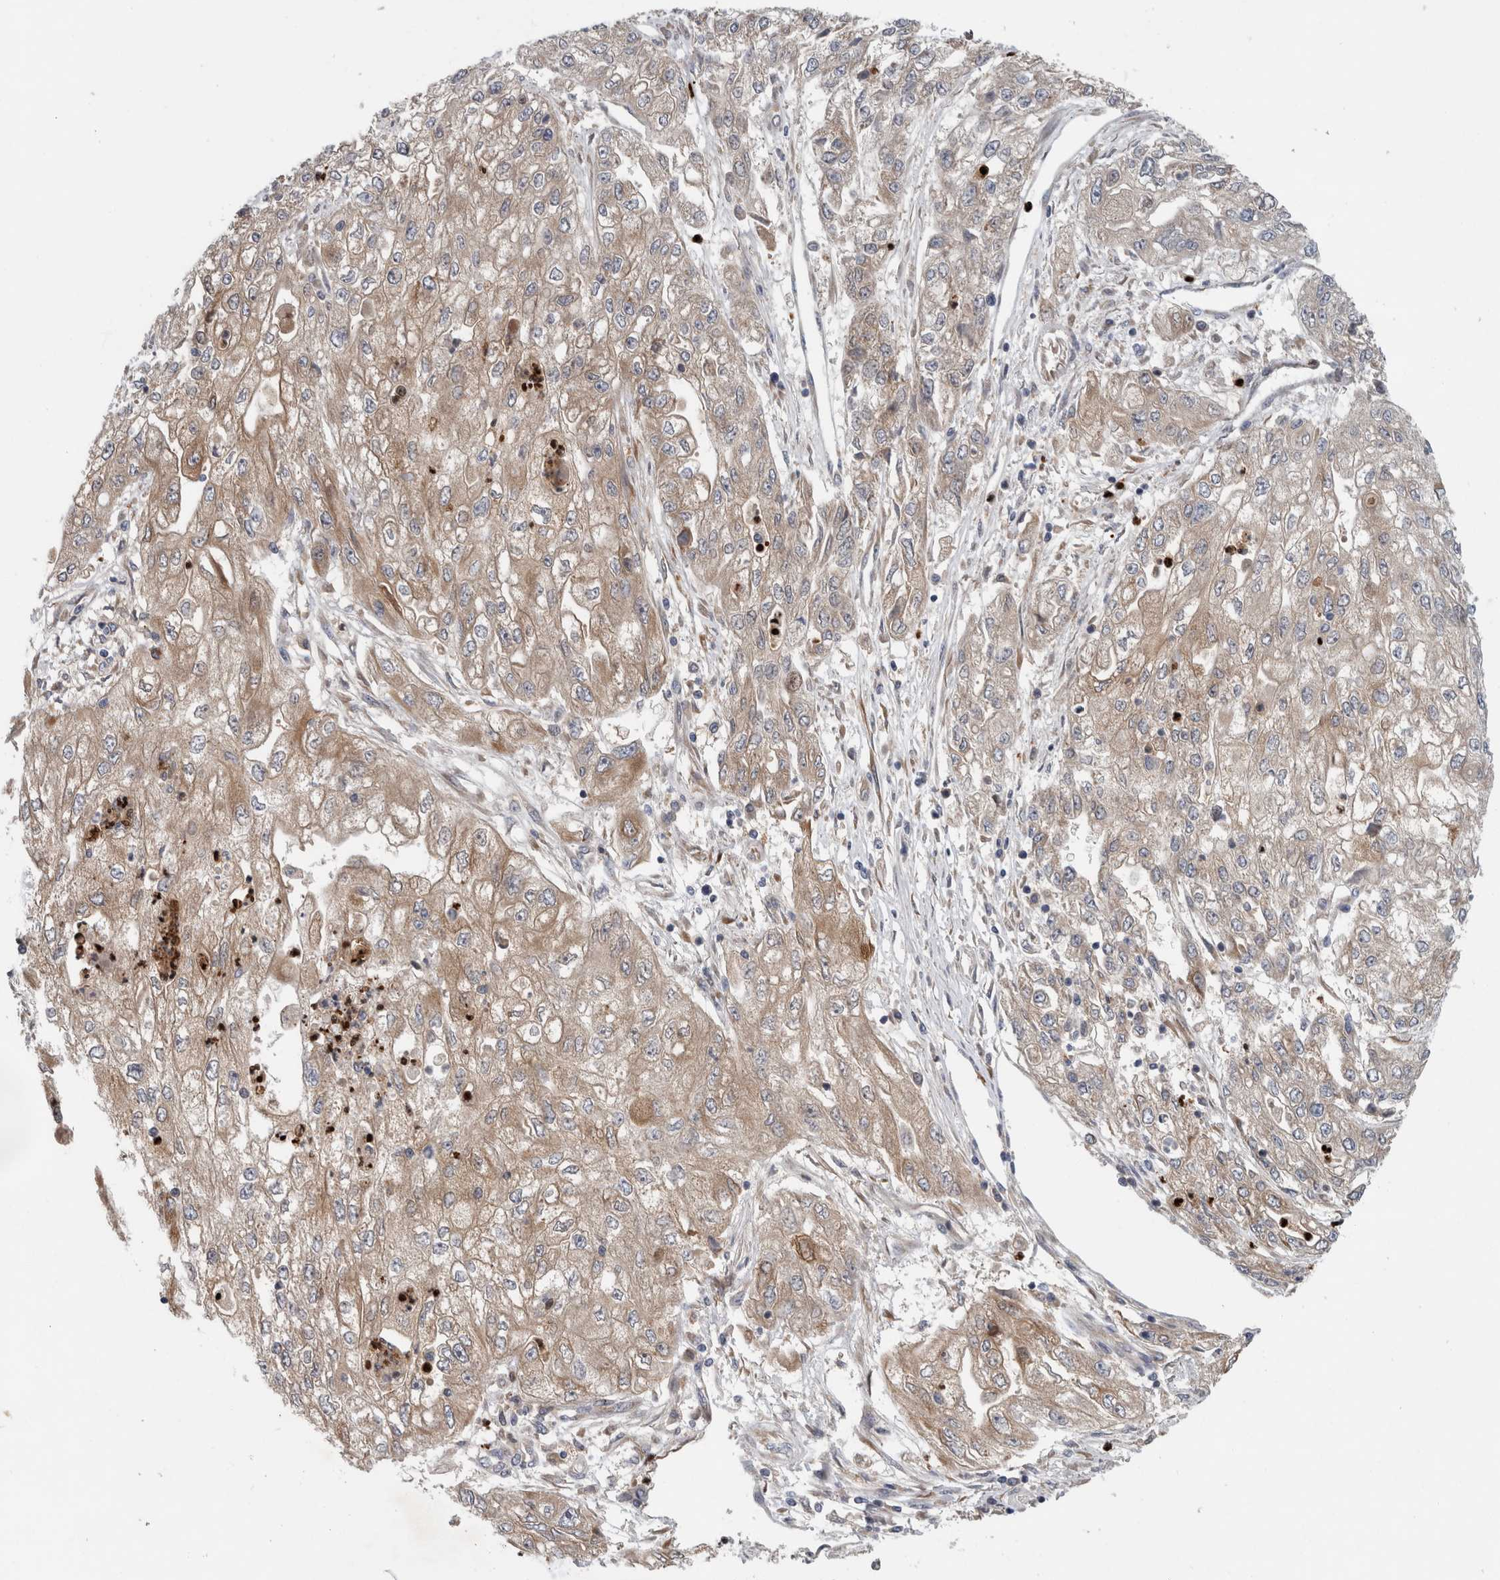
{"staining": {"intensity": "moderate", "quantity": "25%-75%", "location": "cytoplasmic/membranous"}, "tissue": "endometrial cancer", "cell_type": "Tumor cells", "image_type": "cancer", "snomed": [{"axis": "morphology", "description": "Adenocarcinoma, NOS"}, {"axis": "topography", "description": "Endometrium"}], "caption": "Immunohistochemistry (IHC) (DAB (3,3'-diaminobenzidine)) staining of human adenocarcinoma (endometrial) demonstrates moderate cytoplasmic/membranous protein expression in about 25%-75% of tumor cells.", "gene": "PDCD2", "patient": {"sex": "female", "age": 49}}